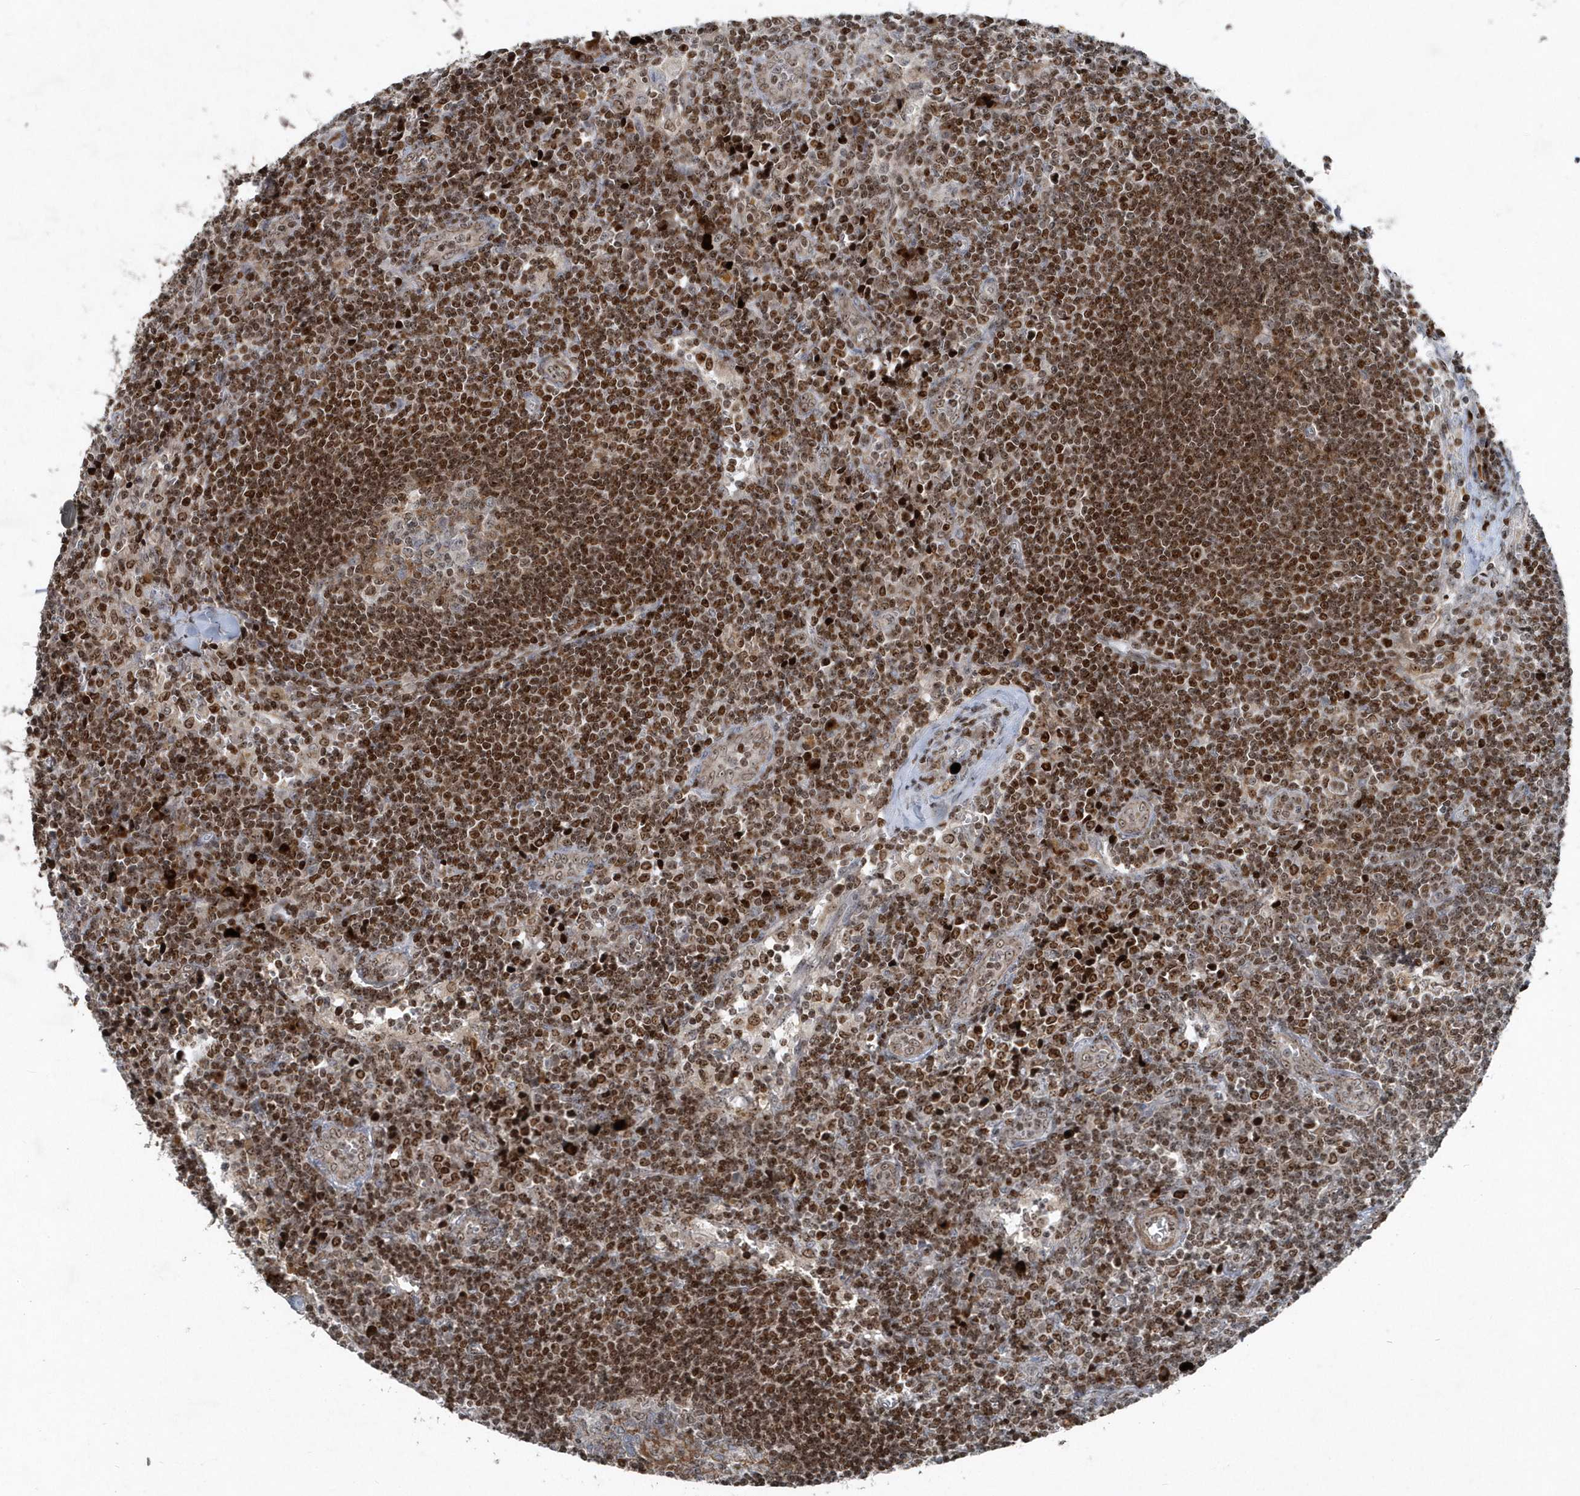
{"staining": {"intensity": "negative", "quantity": "none", "location": "none"}, "tissue": "lymph node", "cell_type": "Germinal center cells", "image_type": "normal", "snomed": [{"axis": "morphology", "description": "Normal tissue, NOS"}, {"axis": "morphology", "description": "Squamous cell carcinoma, metastatic, NOS"}, {"axis": "topography", "description": "Lymph node"}], "caption": "There is no significant expression in germinal center cells of lymph node. (Stains: DAB (3,3'-diaminobenzidine) IHC with hematoxylin counter stain, Microscopy: brightfield microscopy at high magnification).", "gene": "QTRT2", "patient": {"sex": "male", "age": 73}}